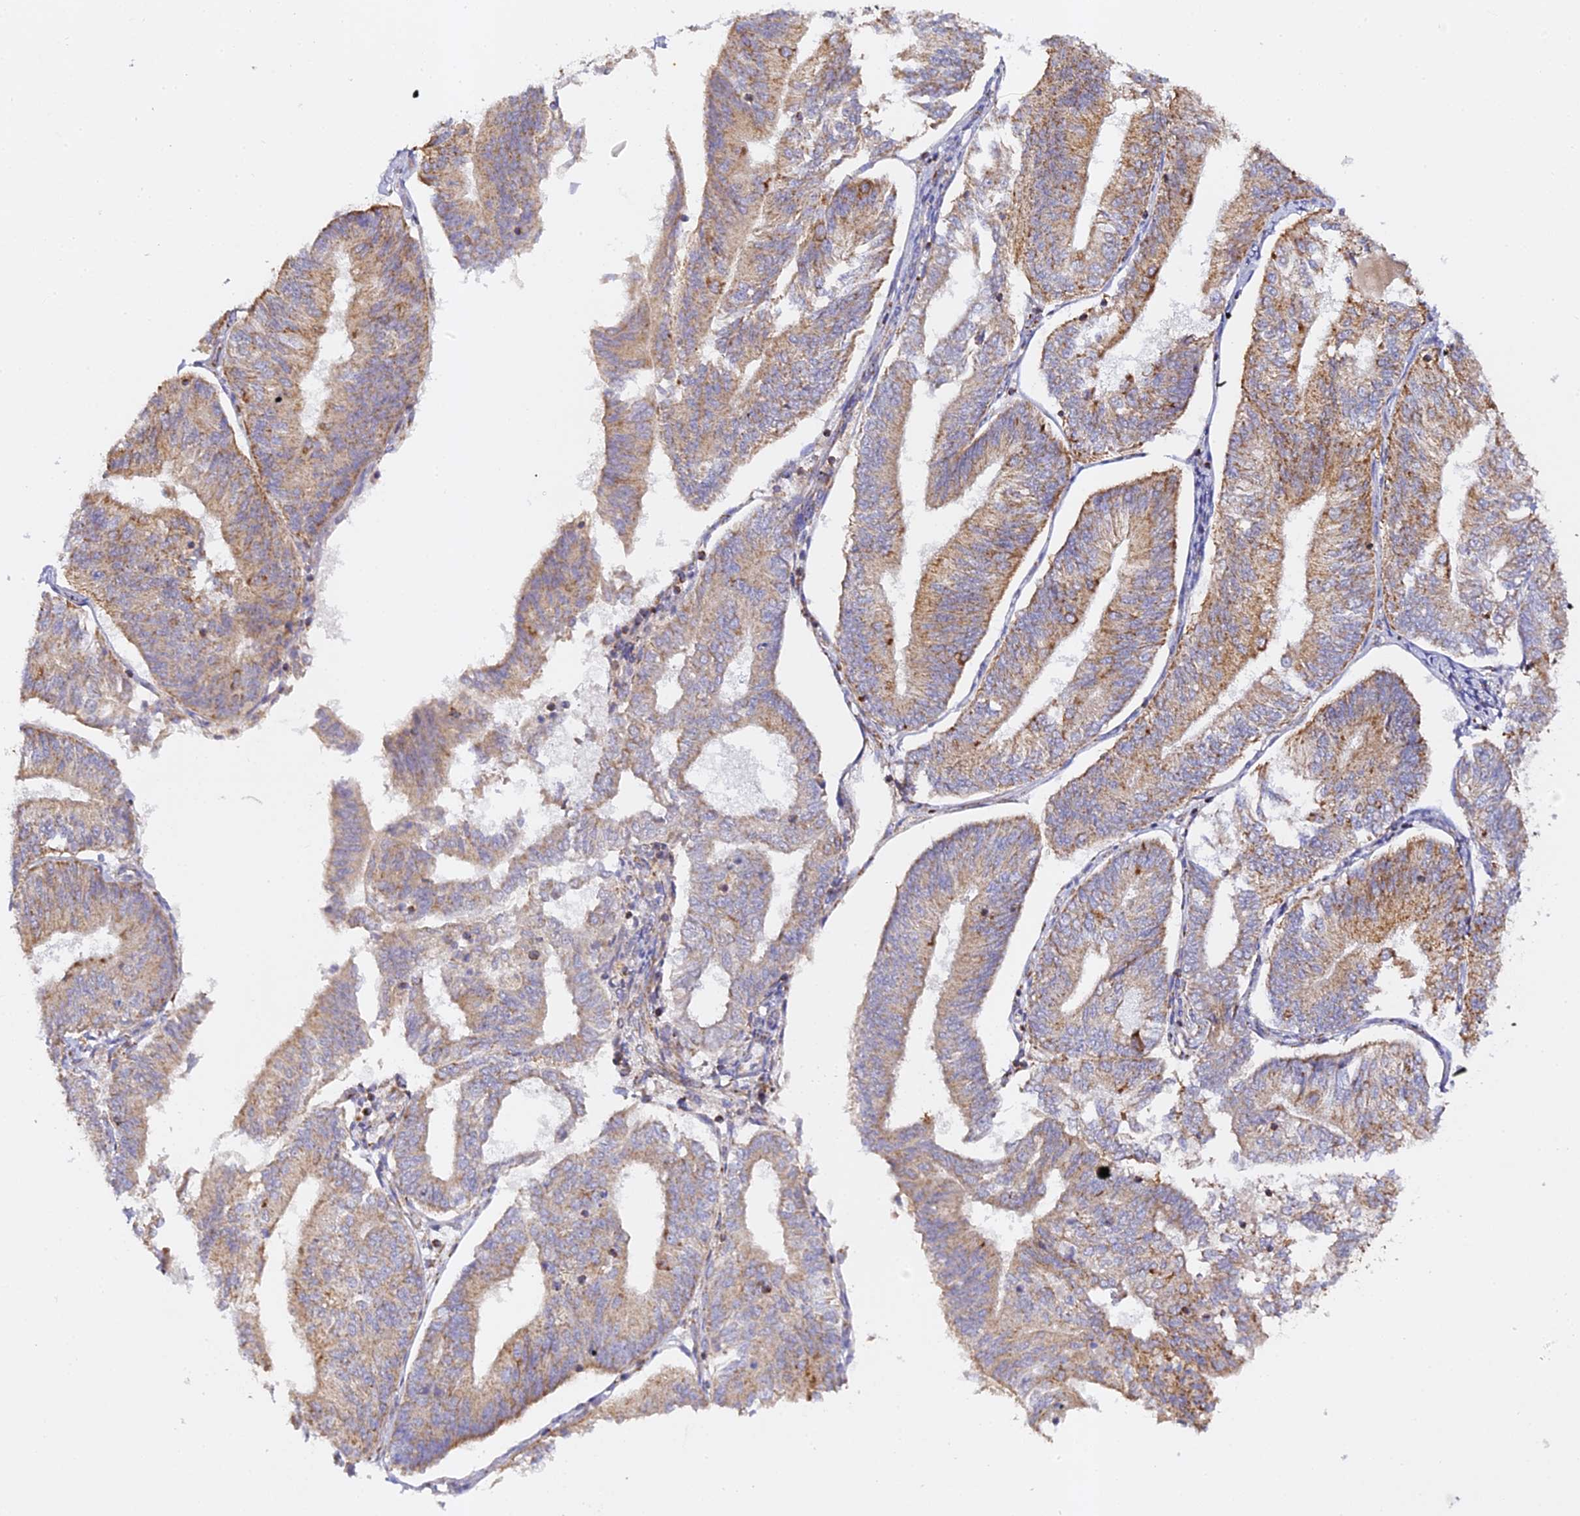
{"staining": {"intensity": "moderate", "quantity": "25%-75%", "location": "cytoplasmic/membranous"}, "tissue": "endometrial cancer", "cell_type": "Tumor cells", "image_type": "cancer", "snomed": [{"axis": "morphology", "description": "Adenocarcinoma, NOS"}, {"axis": "topography", "description": "Endometrium"}], "caption": "Immunohistochemical staining of adenocarcinoma (endometrial) demonstrates medium levels of moderate cytoplasmic/membranous staining in about 25%-75% of tumor cells.", "gene": "DONSON", "patient": {"sex": "female", "age": 58}}